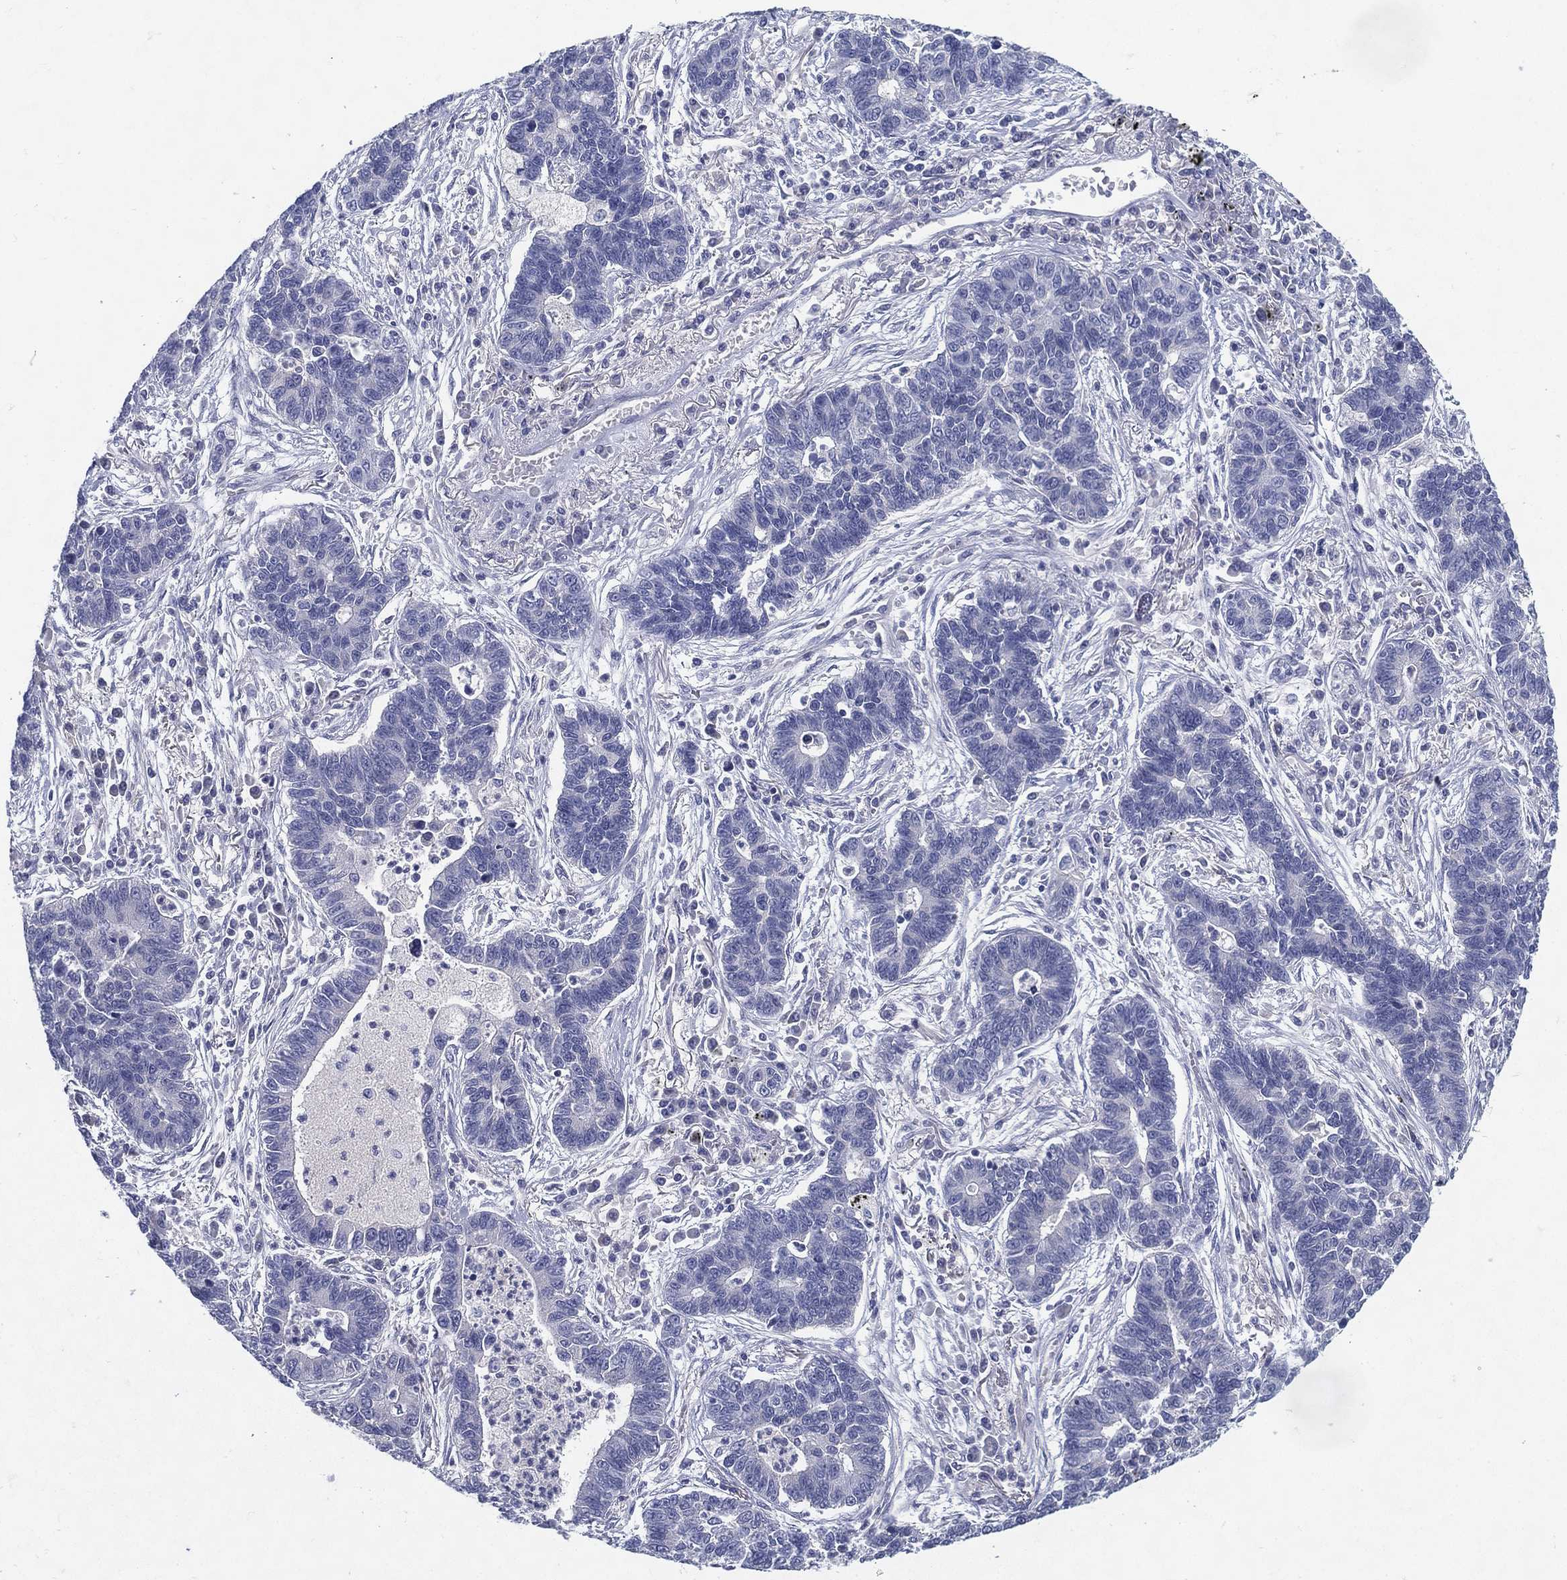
{"staining": {"intensity": "negative", "quantity": "none", "location": "none"}, "tissue": "lung cancer", "cell_type": "Tumor cells", "image_type": "cancer", "snomed": [{"axis": "morphology", "description": "Adenocarcinoma, NOS"}, {"axis": "topography", "description": "Lung"}], "caption": "Histopathology image shows no protein staining in tumor cells of lung adenocarcinoma tissue.", "gene": "RGS13", "patient": {"sex": "female", "age": 57}}